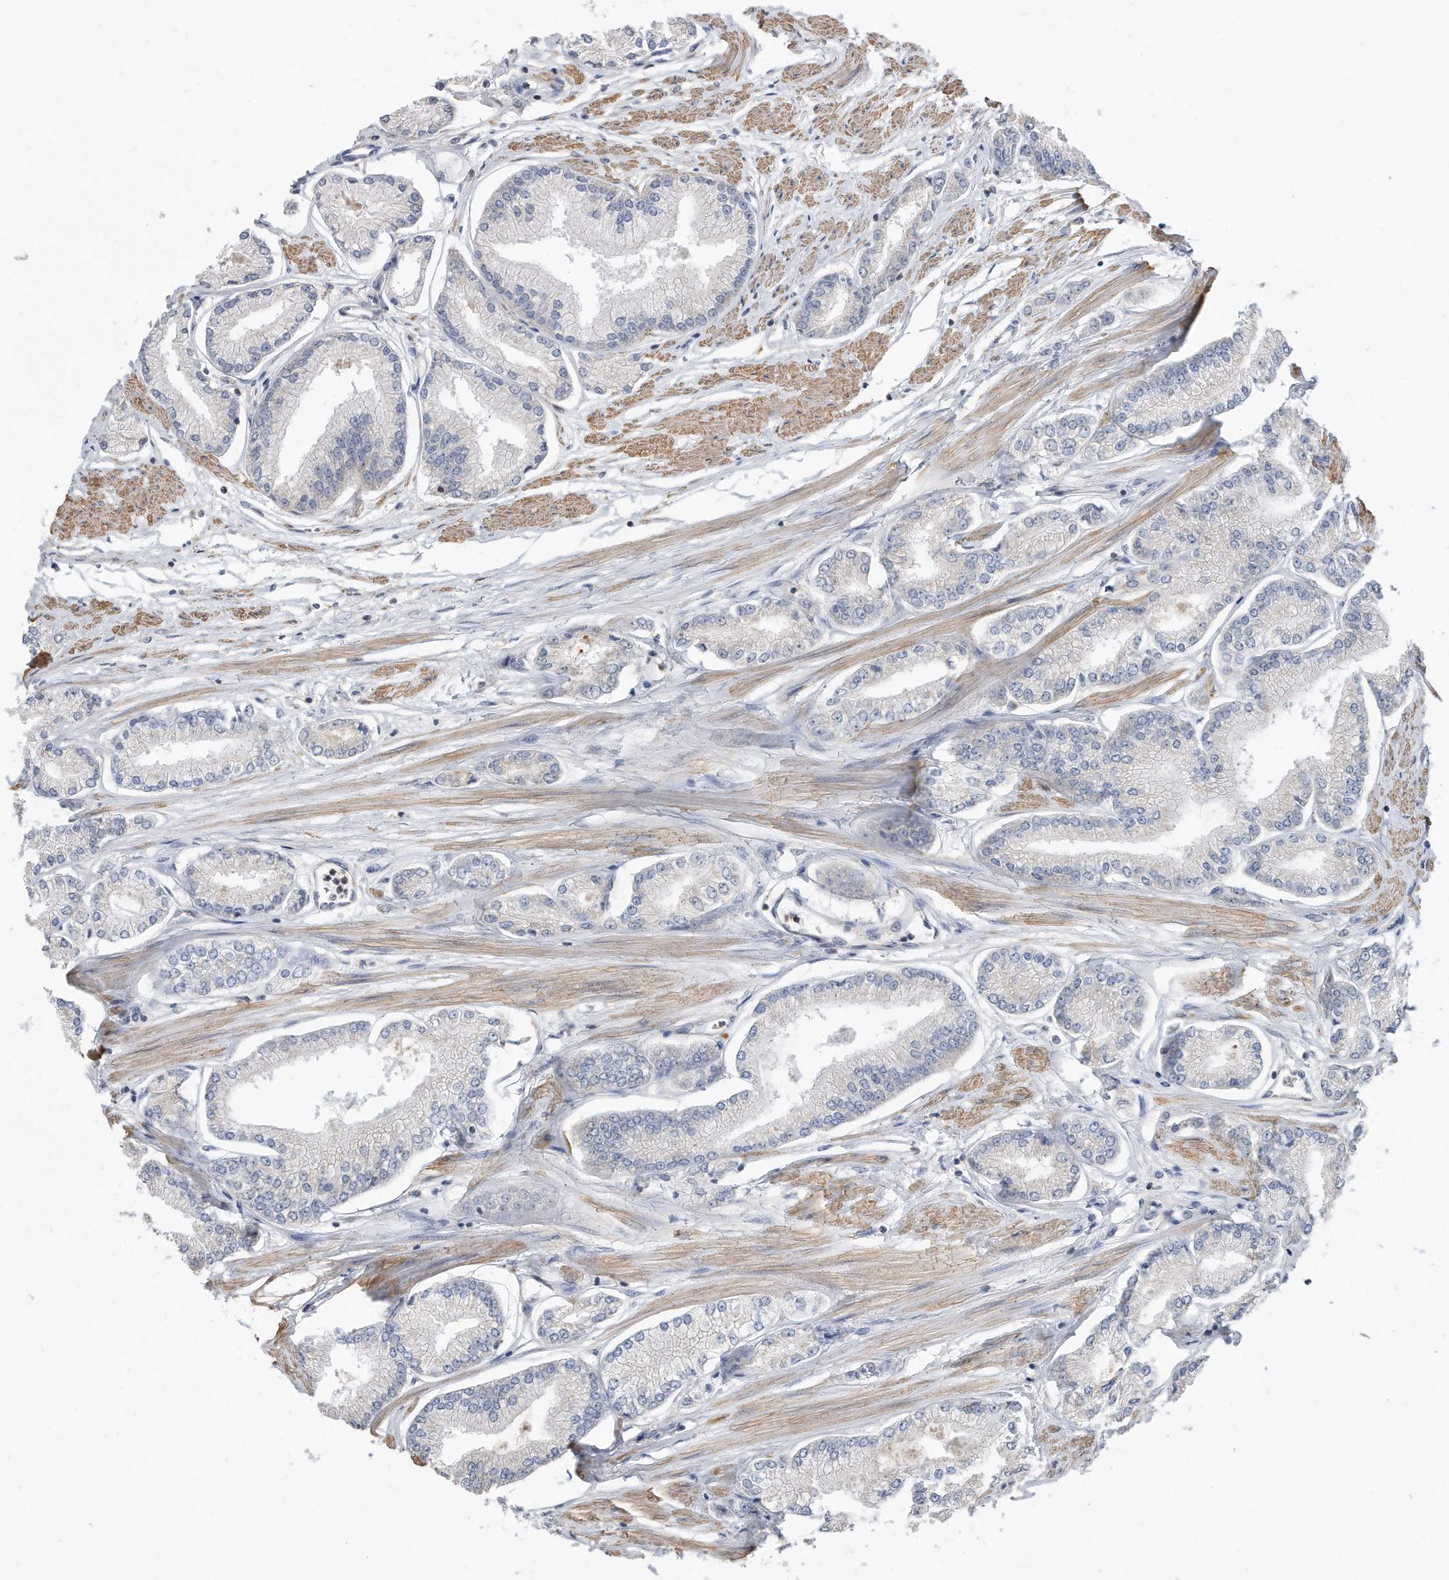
{"staining": {"intensity": "negative", "quantity": "none", "location": "none"}, "tissue": "prostate cancer", "cell_type": "Tumor cells", "image_type": "cancer", "snomed": [{"axis": "morphology", "description": "Adenocarcinoma, Low grade"}, {"axis": "topography", "description": "Prostate"}], "caption": "Human prostate low-grade adenocarcinoma stained for a protein using immunohistochemistry demonstrates no expression in tumor cells.", "gene": "TCP1", "patient": {"sex": "male", "age": 52}}